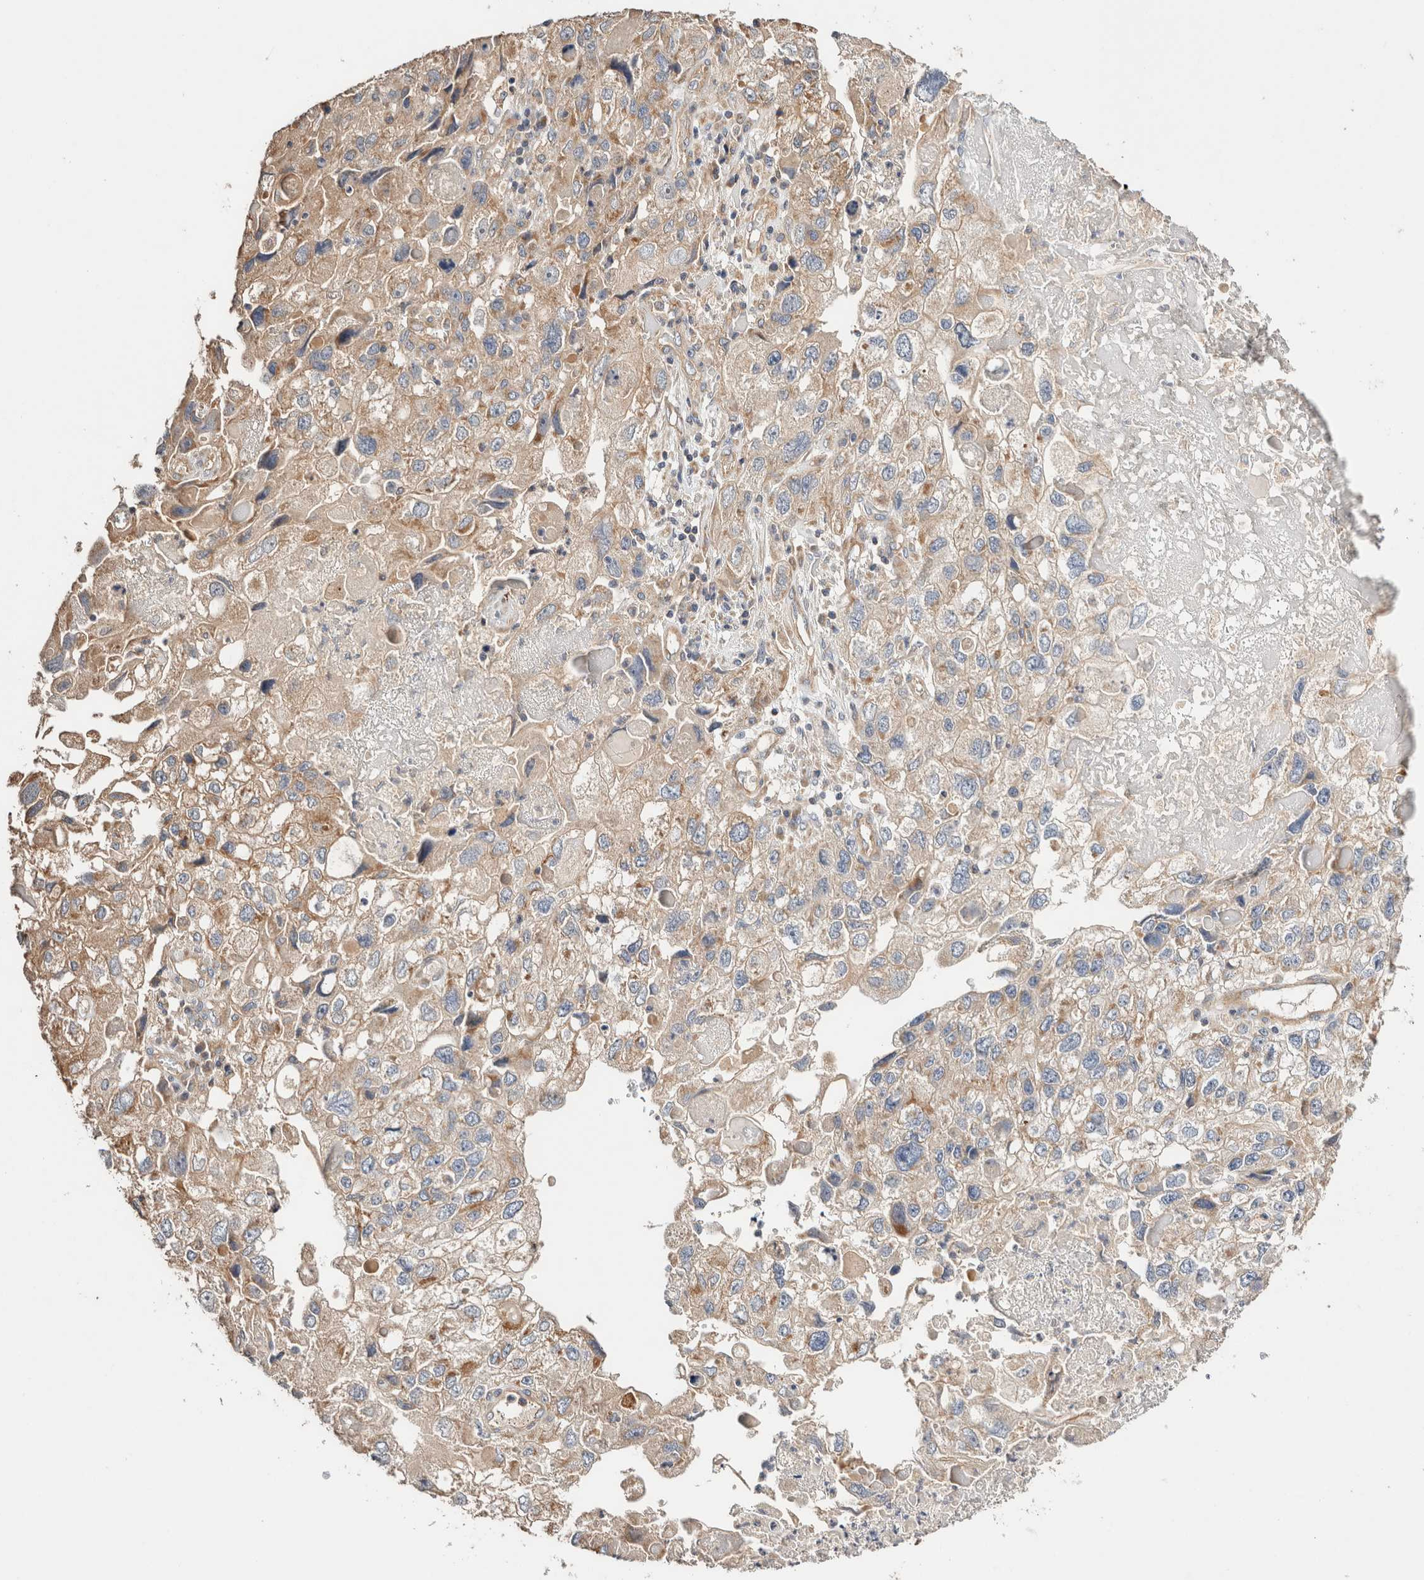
{"staining": {"intensity": "weak", "quantity": "25%-75%", "location": "cytoplasmic/membranous"}, "tissue": "endometrial cancer", "cell_type": "Tumor cells", "image_type": "cancer", "snomed": [{"axis": "morphology", "description": "Adenocarcinoma, NOS"}, {"axis": "topography", "description": "Endometrium"}], "caption": "Protein staining reveals weak cytoplasmic/membranous staining in approximately 25%-75% of tumor cells in endometrial cancer.", "gene": "B3GNTL1", "patient": {"sex": "female", "age": 49}}